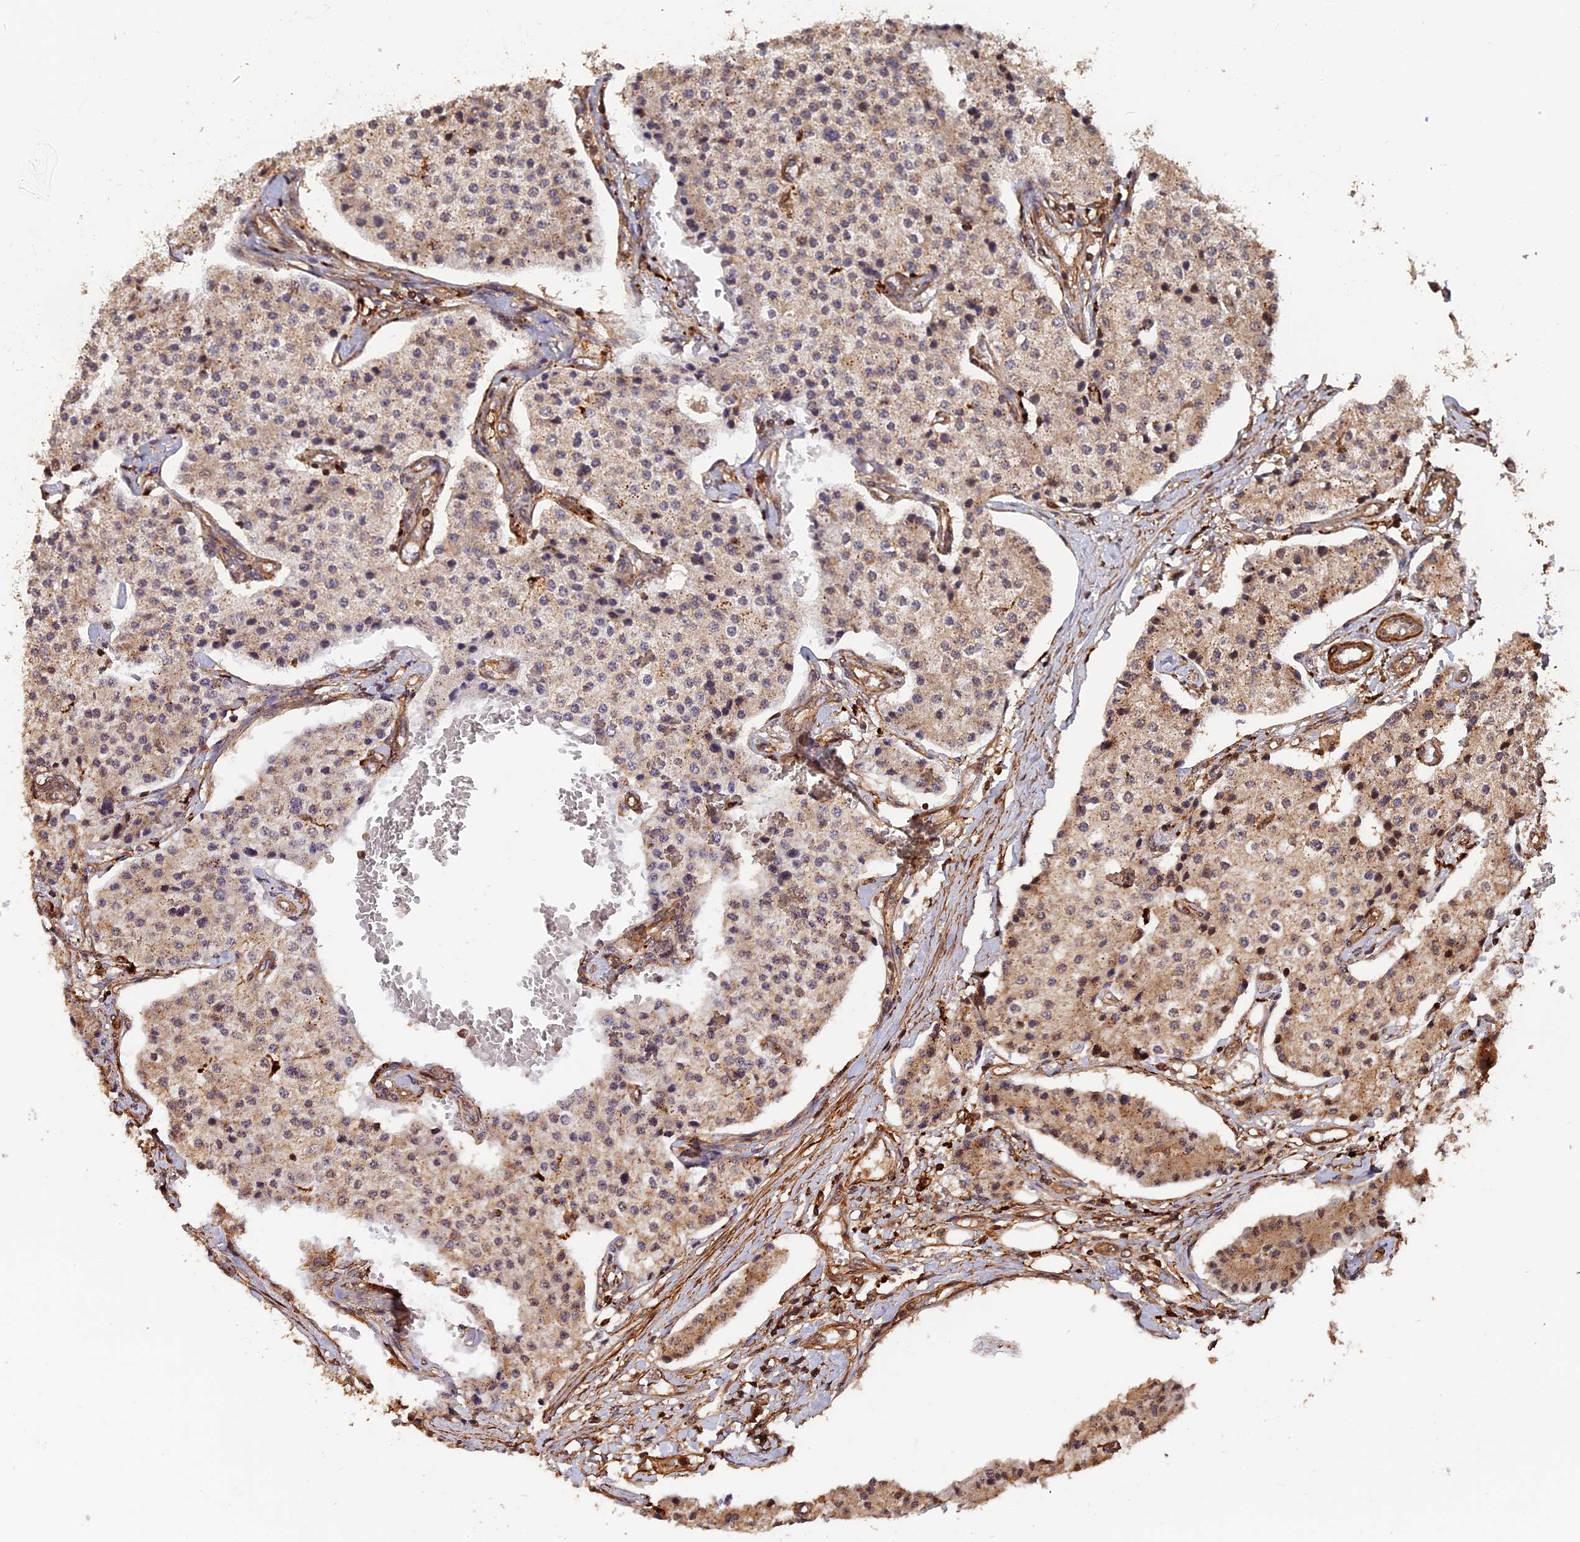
{"staining": {"intensity": "weak", "quantity": "25%-75%", "location": "cytoplasmic/membranous"}, "tissue": "carcinoid", "cell_type": "Tumor cells", "image_type": "cancer", "snomed": [{"axis": "morphology", "description": "Carcinoid, malignant, NOS"}, {"axis": "topography", "description": "Colon"}], "caption": "Carcinoid tissue shows weak cytoplasmic/membranous positivity in about 25%-75% of tumor cells, visualized by immunohistochemistry.", "gene": "MMP15", "patient": {"sex": "female", "age": 52}}